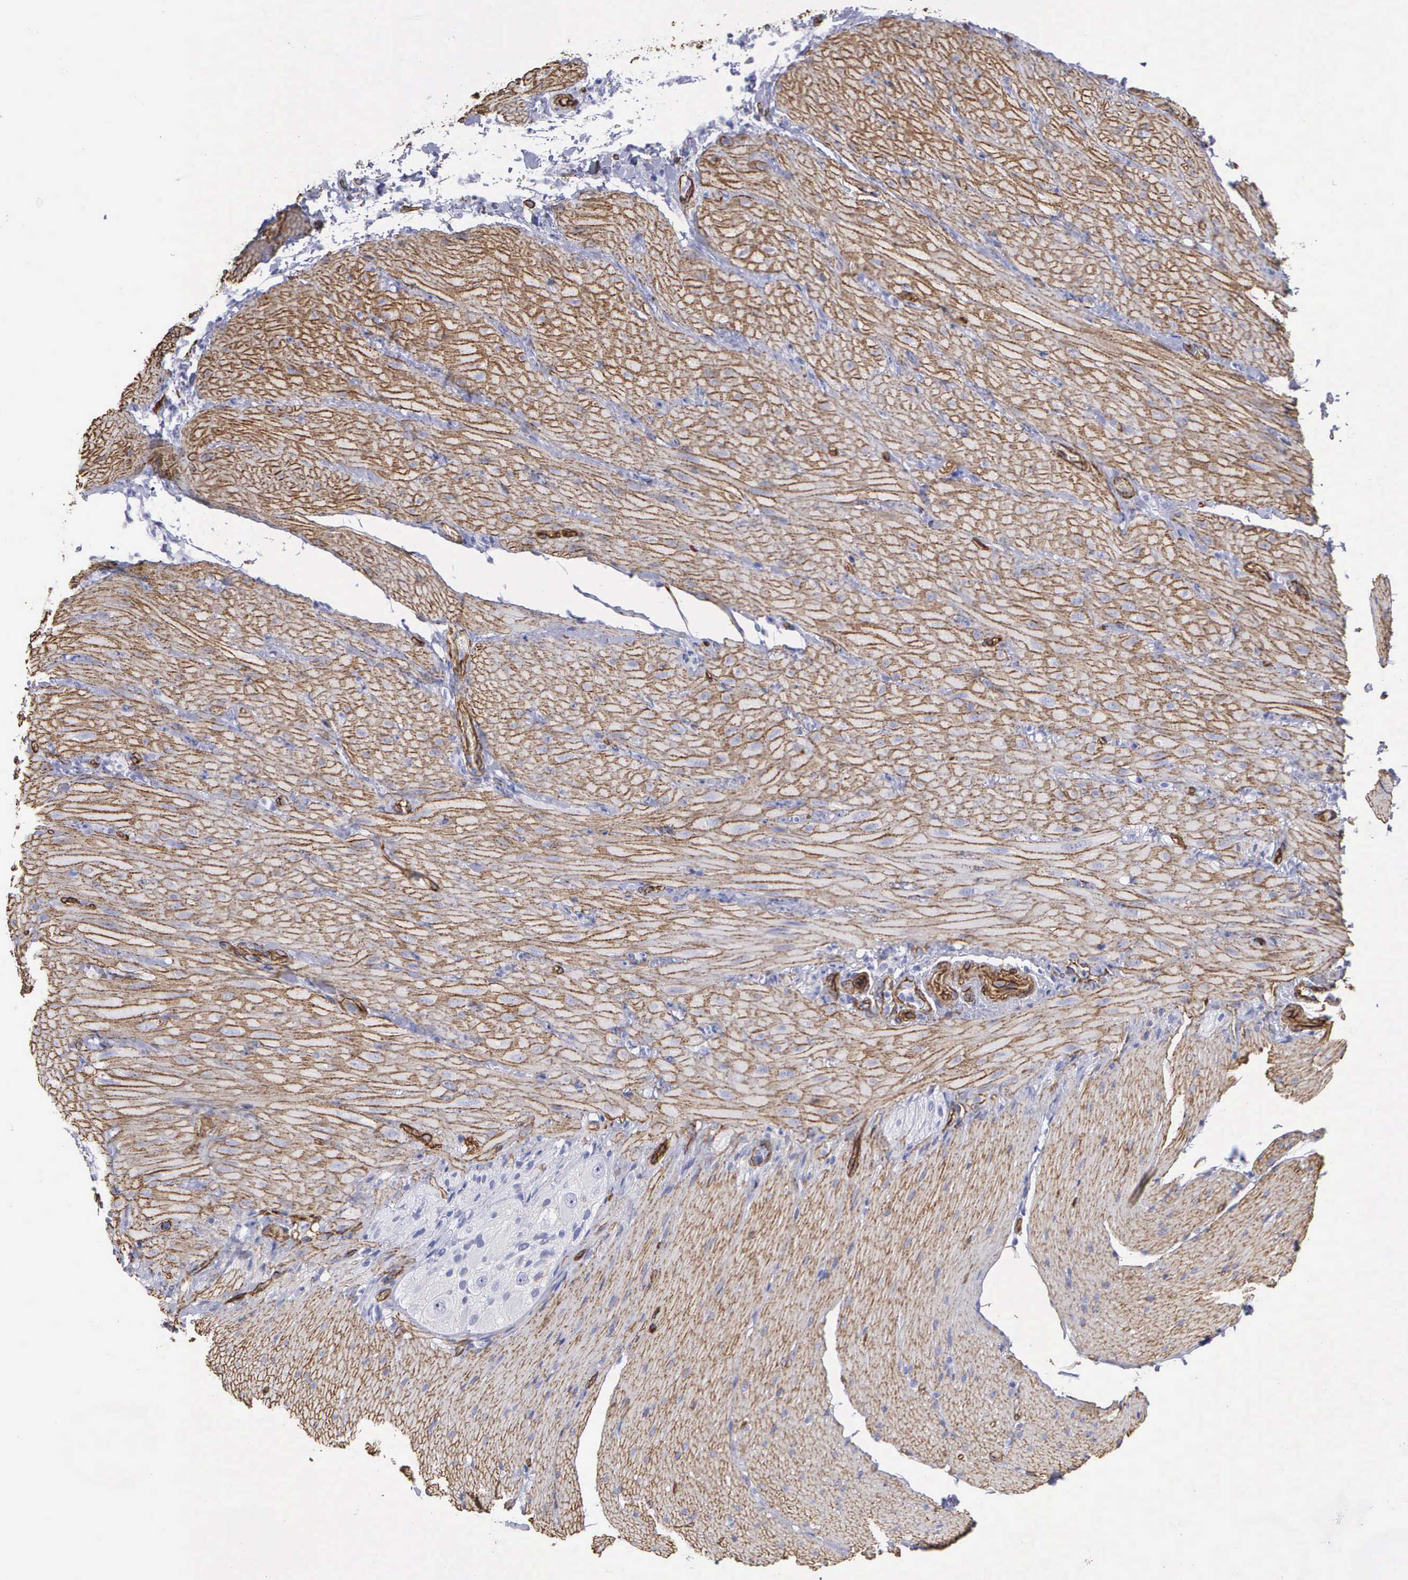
{"staining": {"intensity": "moderate", "quantity": ">75%", "location": "cytoplasmic/membranous"}, "tissue": "smooth muscle", "cell_type": "Smooth muscle cells", "image_type": "normal", "snomed": [{"axis": "morphology", "description": "Normal tissue, NOS"}, {"axis": "topography", "description": "Duodenum"}], "caption": "About >75% of smooth muscle cells in normal human smooth muscle exhibit moderate cytoplasmic/membranous protein staining as visualized by brown immunohistochemical staining.", "gene": "MAGEB10", "patient": {"sex": "male", "age": 63}}